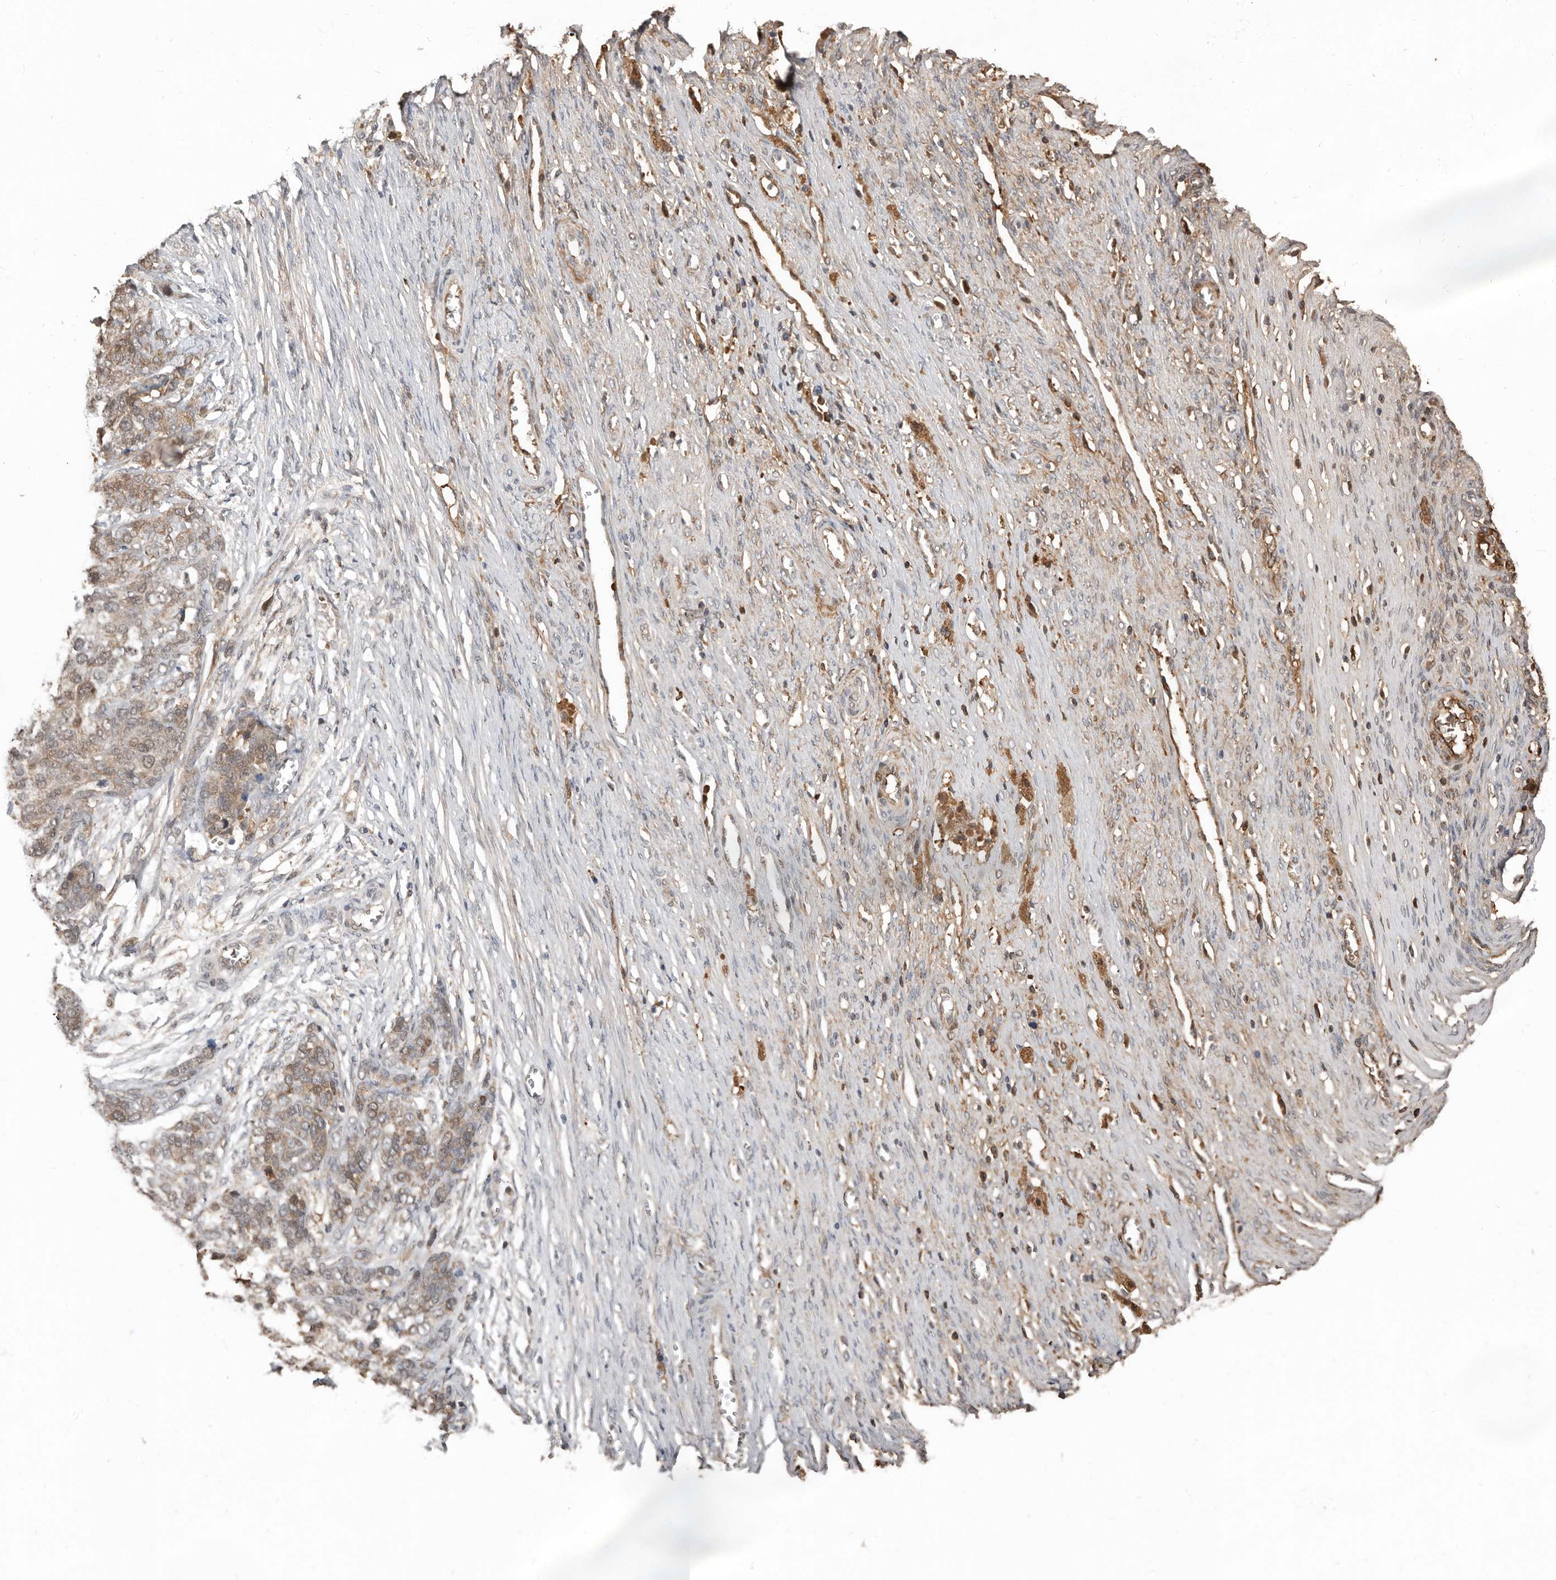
{"staining": {"intensity": "moderate", "quantity": "25%-75%", "location": "cytoplasmic/membranous,nuclear"}, "tissue": "ovarian cancer", "cell_type": "Tumor cells", "image_type": "cancer", "snomed": [{"axis": "morphology", "description": "Cystadenocarcinoma, serous, NOS"}, {"axis": "topography", "description": "Ovary"}], "caption": "Immunohistochemical staining of human ovarian serous cystadenocarcinoma shows medium levels of moderate cytoplasmic/membranous and nuclear staining in approximately 25%-75% of tumor cells. (DAB IHC, brown staining for protein, blue staining for nuclei).", "gene": "LRGUK", "patient": {"sex": "female", "age": 44}}